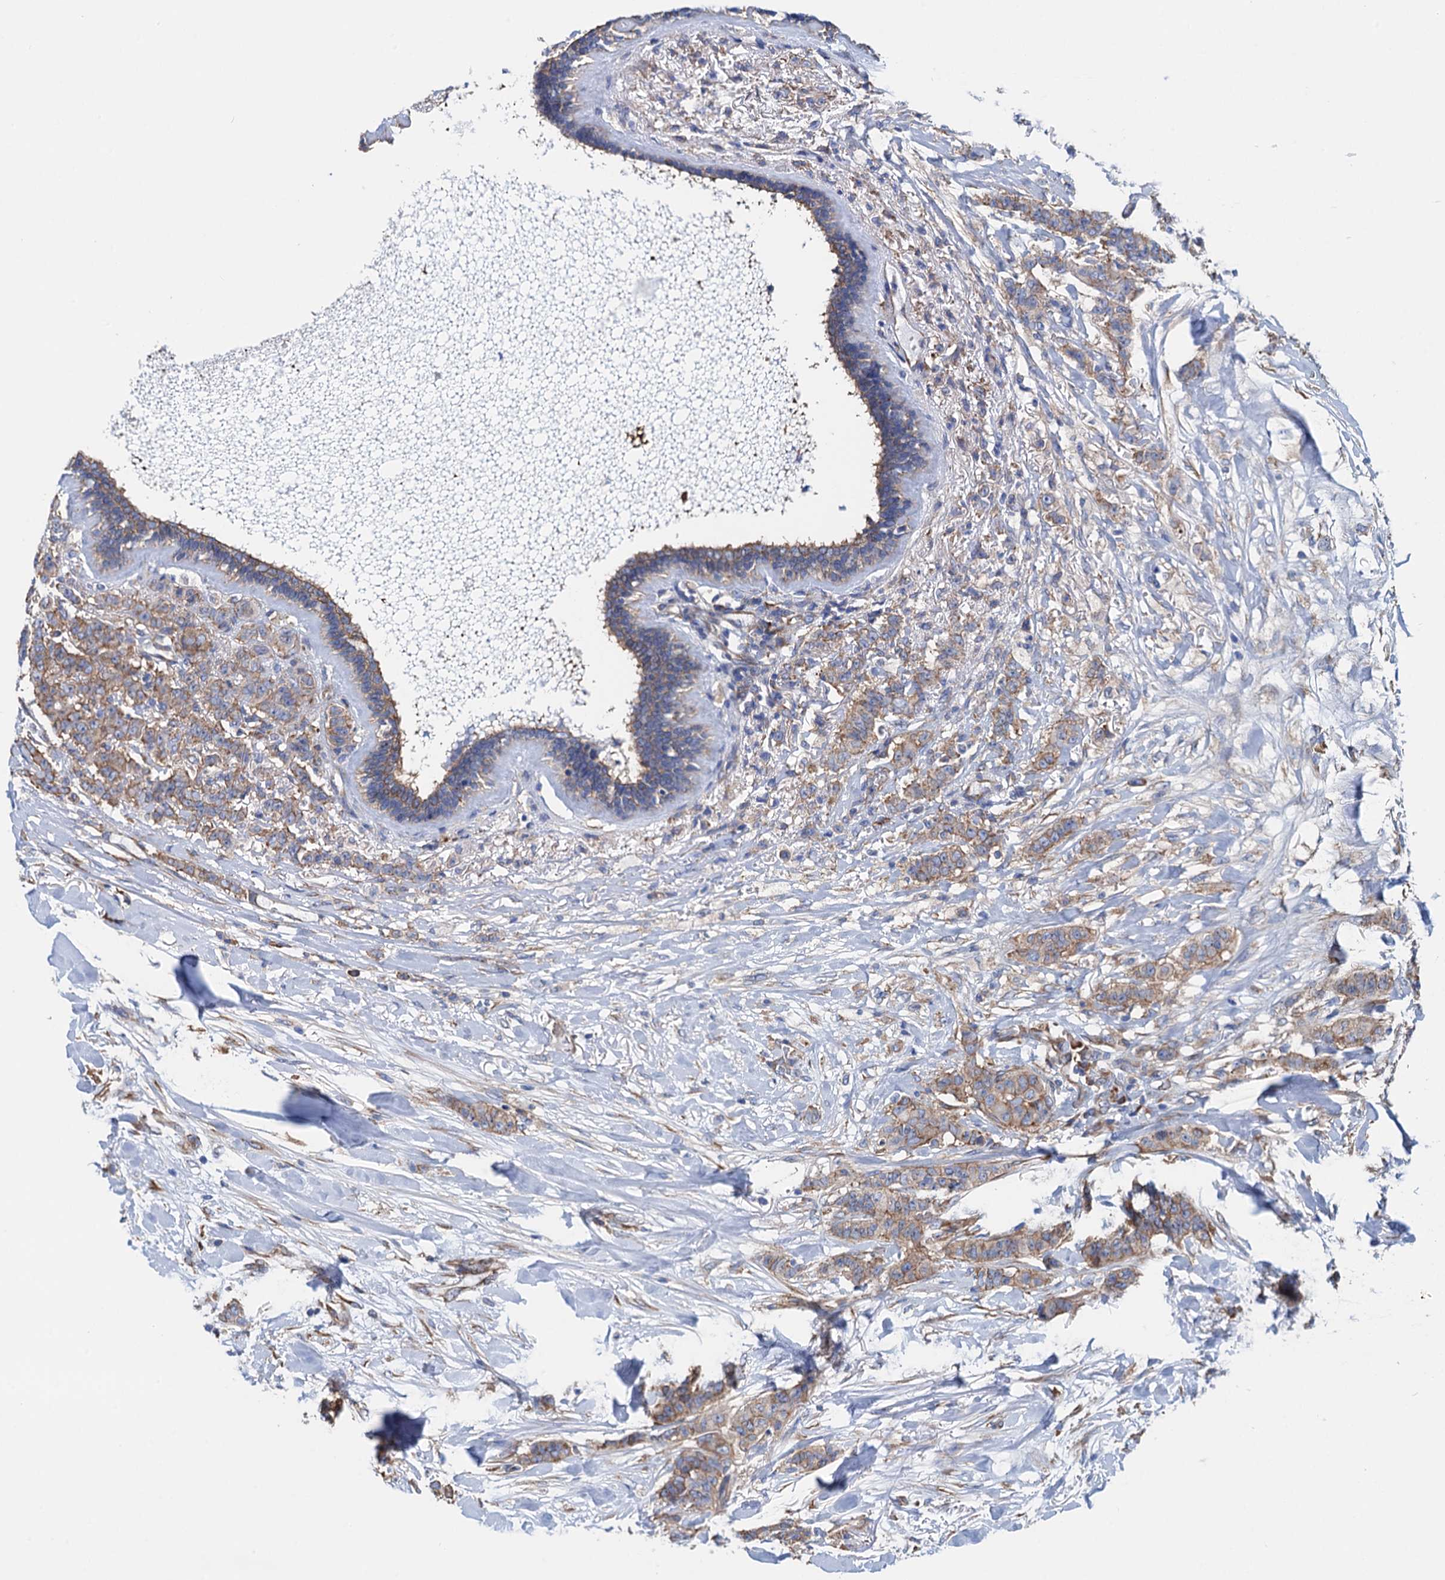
{"staining": {"intensity": "weak", "quantity": ">75%", "location": "cytoplasmic/membranous"}, "tissue": "breast cancer", "cell_type": "Tumor cells", "image_type": "cancer", "snomed": [{"axis": "morphology", "description": "Duct carcinoma"}, {"axis": "topography", "description": "Breast"}], "caption": "Brown immunohistochemical staining in human breast cancer demonstrates weak cytoplasmic/membranous positivity in about >75% of tumor cells. The staining was performed using DAB, with brown indicating positive protein expression. Nuclei are stained blue with hematoxylin.", "gene": "SLC12A7", "patient": {"sex": "female", "age": 40}}